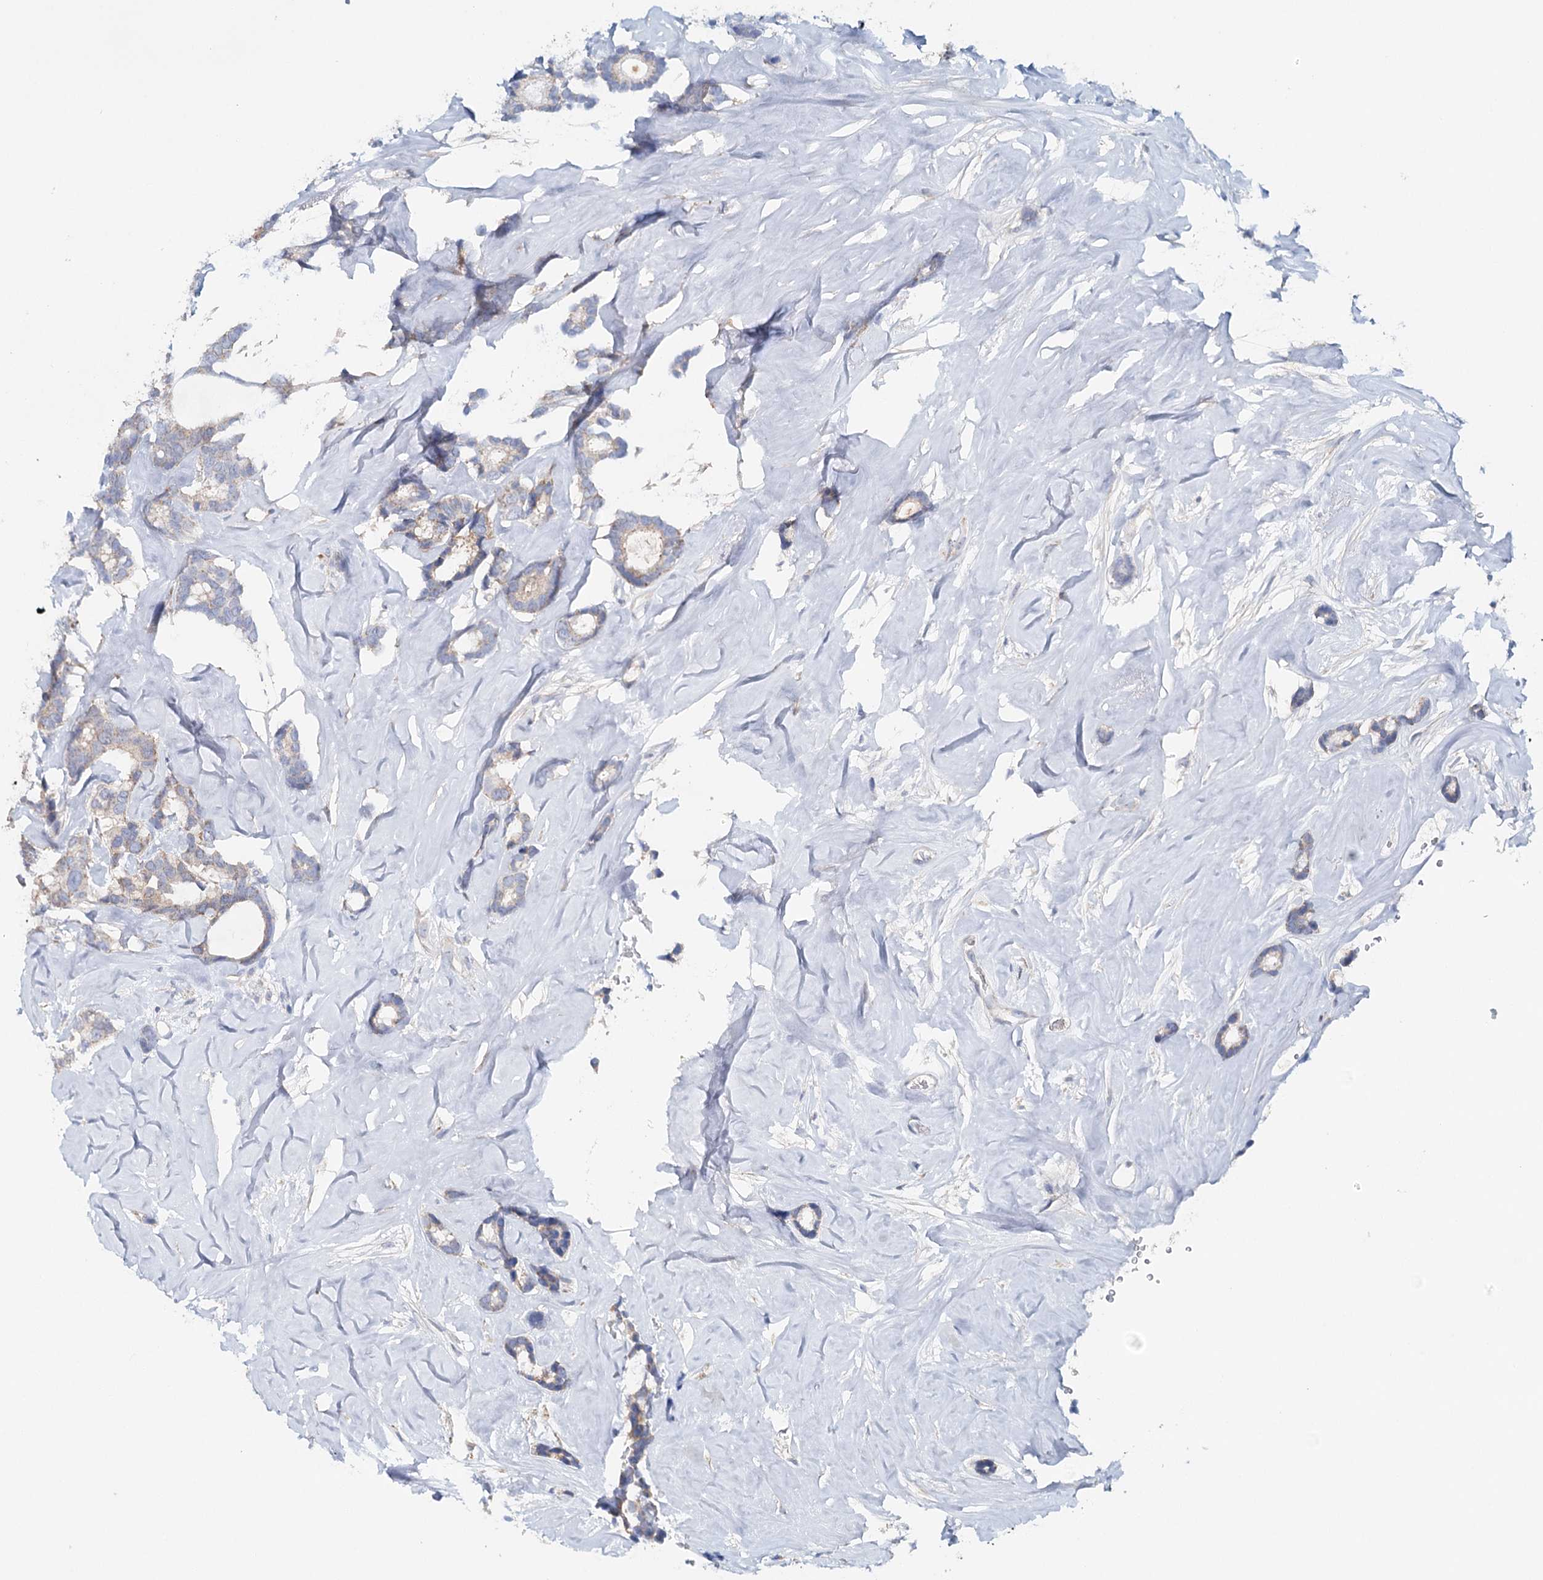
{"staining": {"intensity": "weak", "quantity": "<25%", "location": "cytoplasmic/membranous"}, "tissue": "breast cancer", "cell_type": "Tumor cells", "image_type": "cancer", "snomed": [{"axis": "morphology", "description": "Duct carcinoma"}, {"axis": "topography", "description": "Breast"}], "caption": "Immunohistochemistry micrograph of neoplastic tissue: human breast cancer stained with DAB exhibits no significant protein expression in tumor cells.", "gene": "RBM43", "patient": {"sex": "female", "age": 87}}